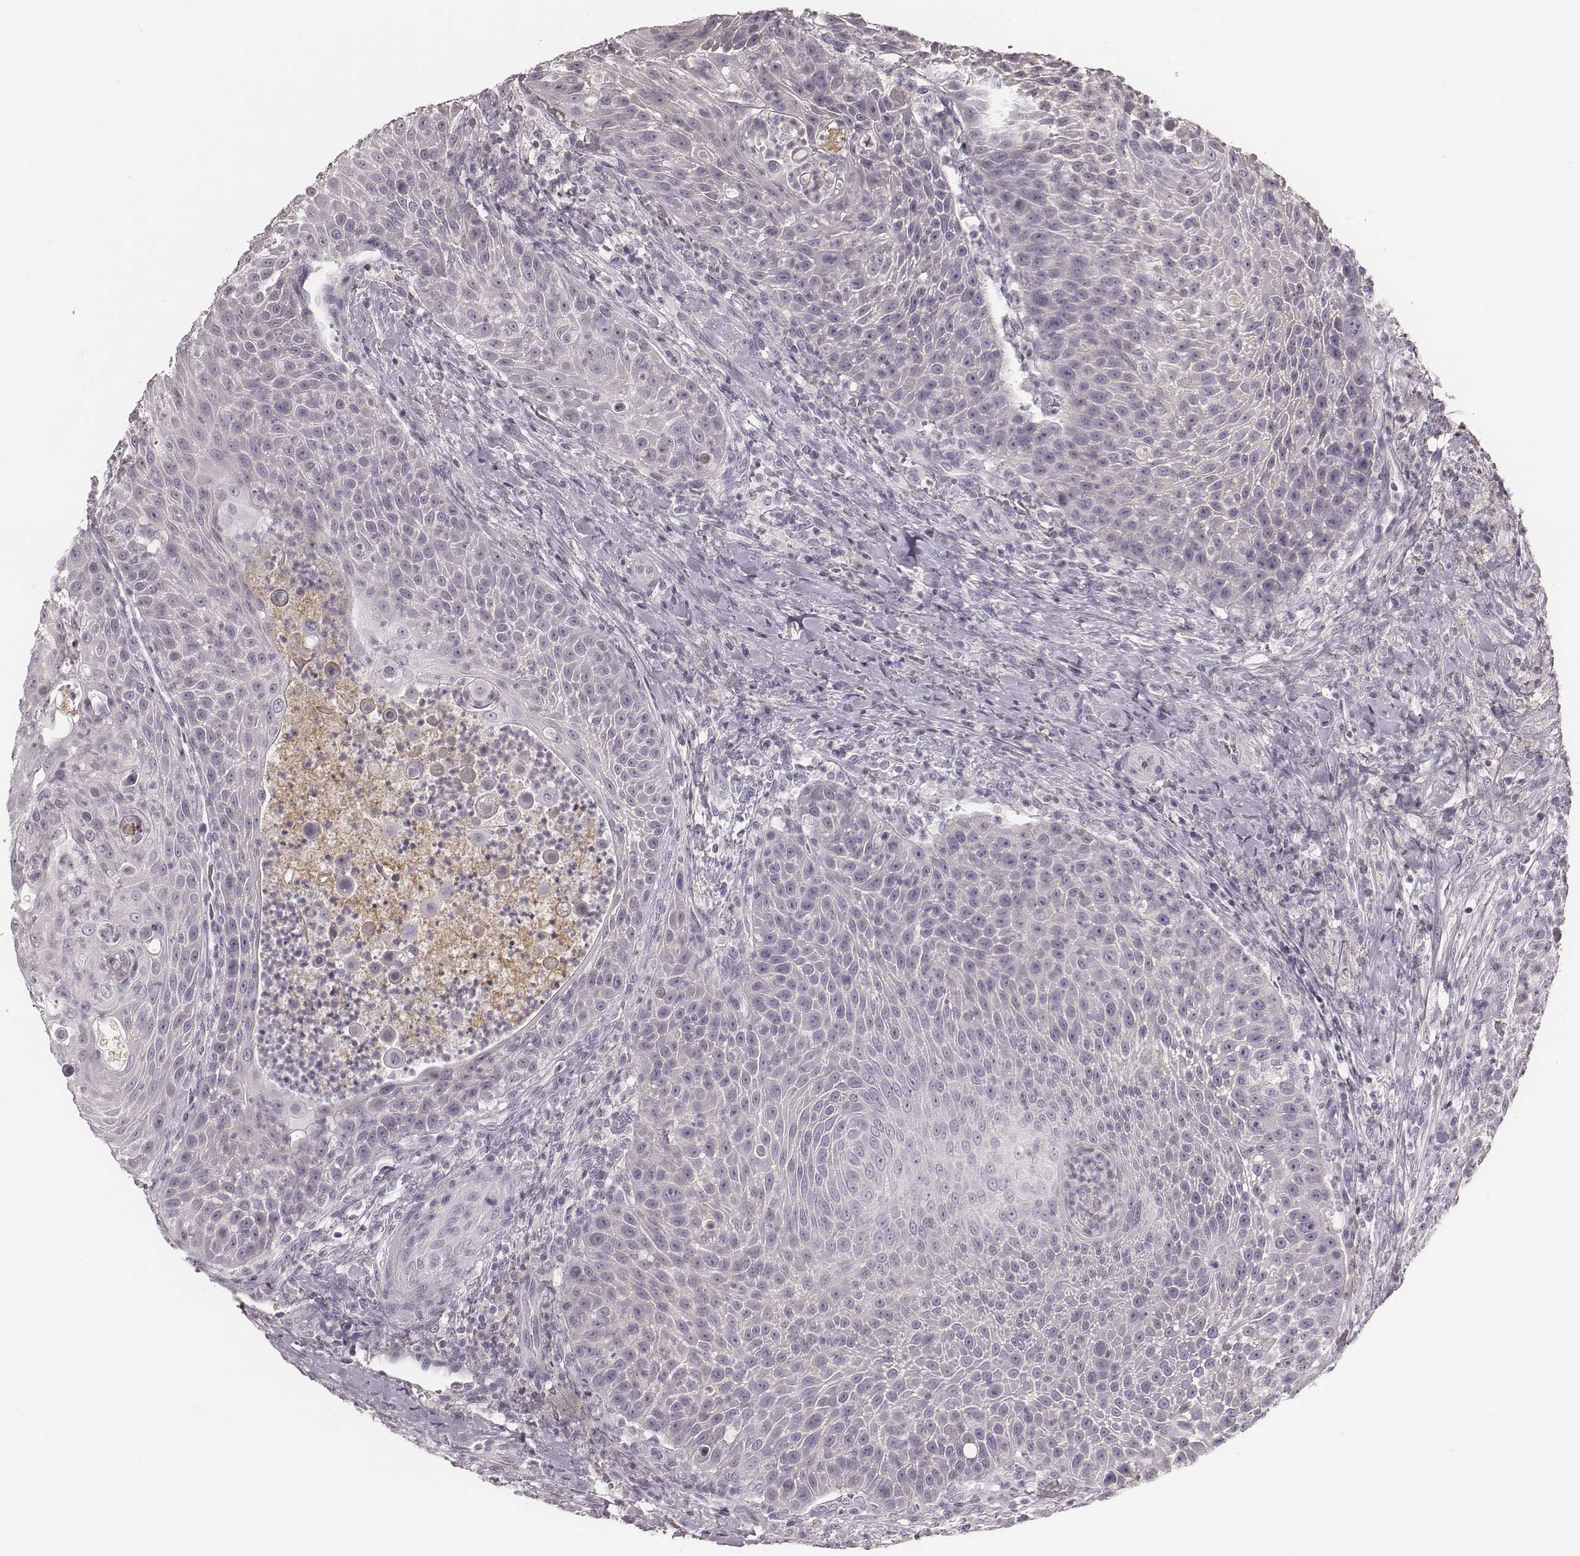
{"staining": {"intensity": "negative", "quantity": "none", "location": "none"}, "tissue": "head and neck cancer", "cell_type": "Tumor cells", "image_type": "cancer", "snomed": [{"axis": "morphology", "description": "Squamous cell carcinoma, NOS"}, {"axis": "topography", "description": "Head-Neck"}], "caption": "IHC image of head and neck cancer stained for a protein (brown), which demonstrates no expression in tumor cells.", "gene": "SMIM24", "patient": {"sex": "male", "age": 69}}